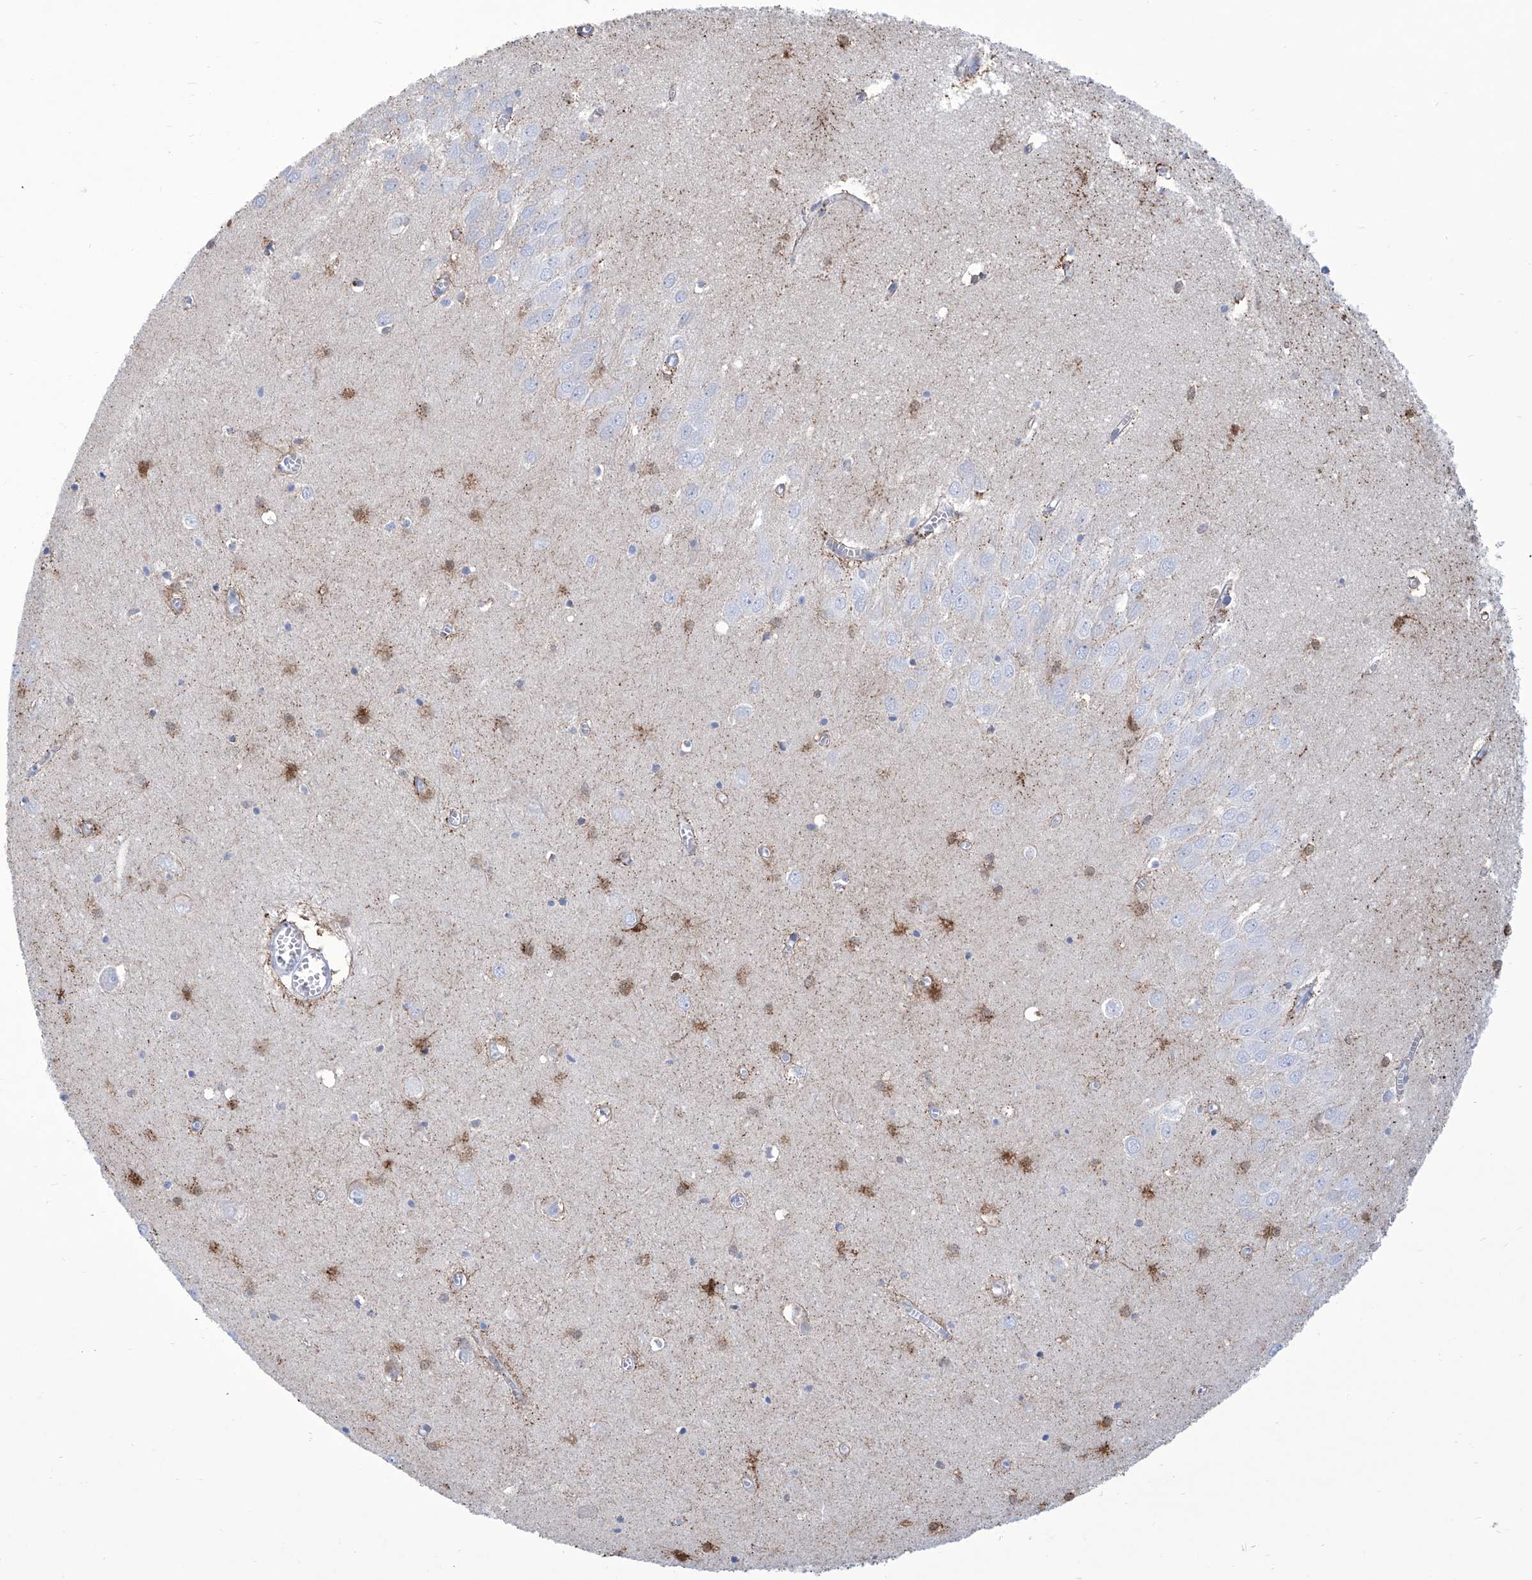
{"staining": {"intensity": "strong", "quantity": "25%-75%", "location": "cytoplasmic/membranous"}, "tissue": "hippocampus", "cell_type": "Glial cells", "image_type": "normal", "snomed": [{"axis": "morphology", "description": "Normal tissue, NOS"}, {"axis": "topography", "description": "Hippocampus"}], "caption": "Immunohistochemistry micrograph of unremarkable hippocampus: hippocampus stained using immunohistochemistry (IHC) exhibits high levels of strong protein expression localized specifically in the cytoplasmic/membranous of glial cells, appearing as a cytoplasmic/membranous brown color.", "gene": "ALDH6A1", "patient": {"sex": "male", "age": 70}}